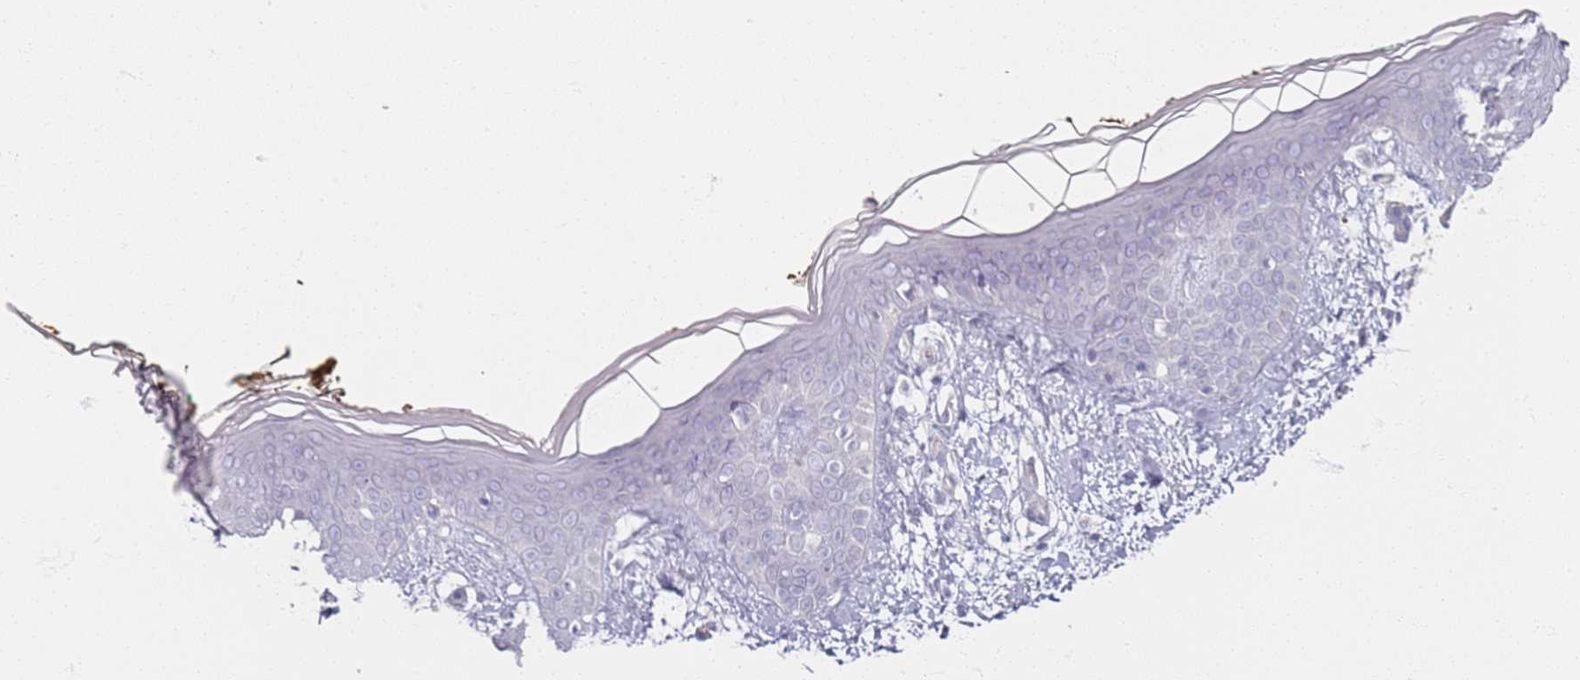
{"staining": {"intensity": "negative", "quantity": "none", "location": "none"}, "tissue": "skin", "cell_type": "Fibroblasts", "image_type": "normal", "snomed": [{"axis": "morphology", "description": "Normal tissue, NOS"}, {"axis": "topography", "description": "Skin"}], "caption": "Protein analysis of unremarkable skin demonstrates no significant positivity in fibroblasts. Nuclei are stained in blue.", "gene": "CD40LG", "patient": {"sex": "female", "age": 34}}